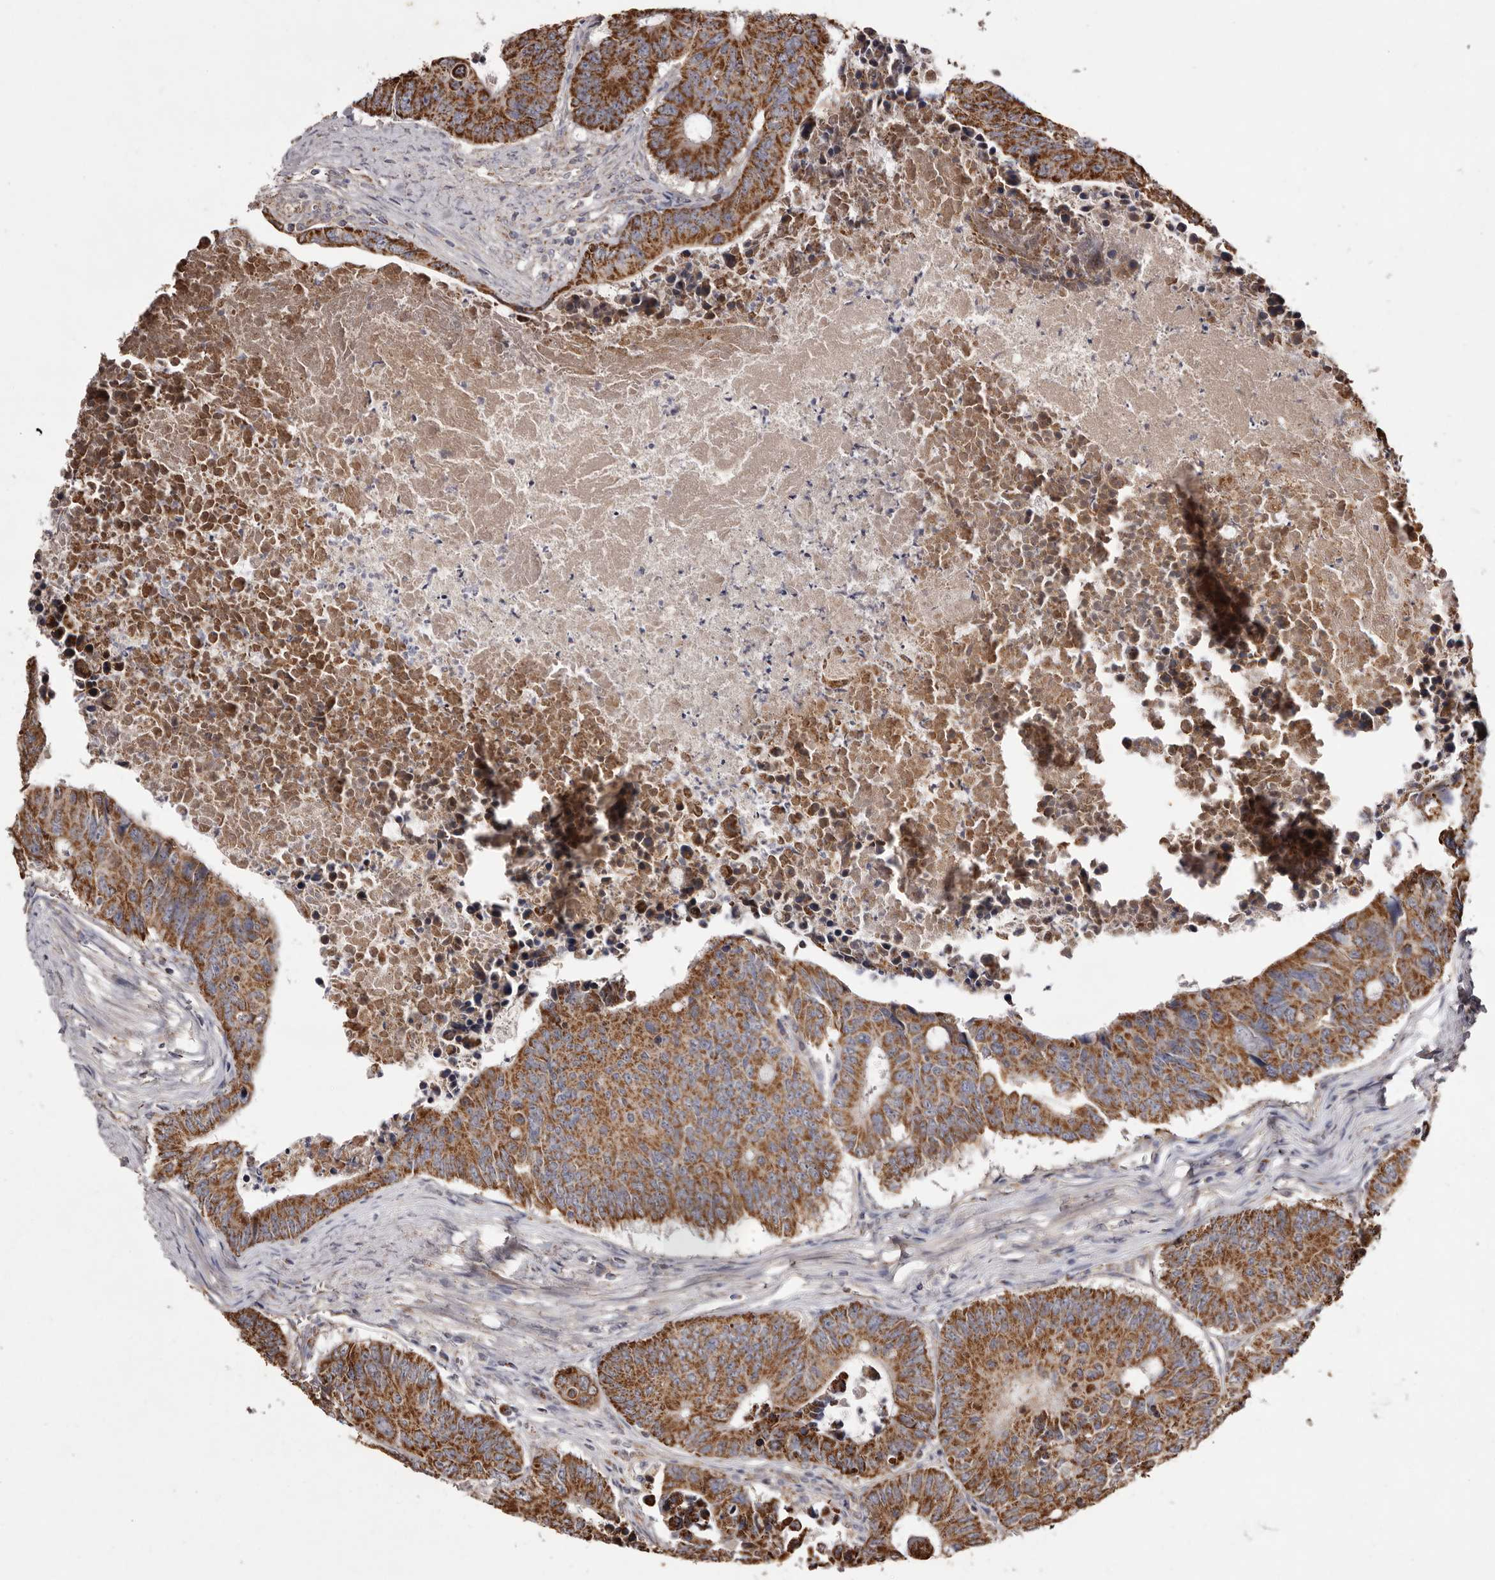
{"staining": {"intensity": "strong", "quantity": ">75%", "location": "cytoplasmic/membranous"}, "tissue": "colorectal cancer", "cell_type": "Tumor cells", "image_type": "cancer", "snomed": [{"axis": "morphology", "description": "Adenocarcinoma, NOS"}, {"axis": "topography", "description": "Colon"}], "caption": "Immunohistochemistry (DAB (3,3'-diaminobenzidine)) staining of colorectal cancer (adenocarcinoma) exhibits strong cytoplasmic/membranous protein positivity in about >75% of tumor cells.", "gene": "CPLANE2", "patient": {"sex": "male", "age": 87}}